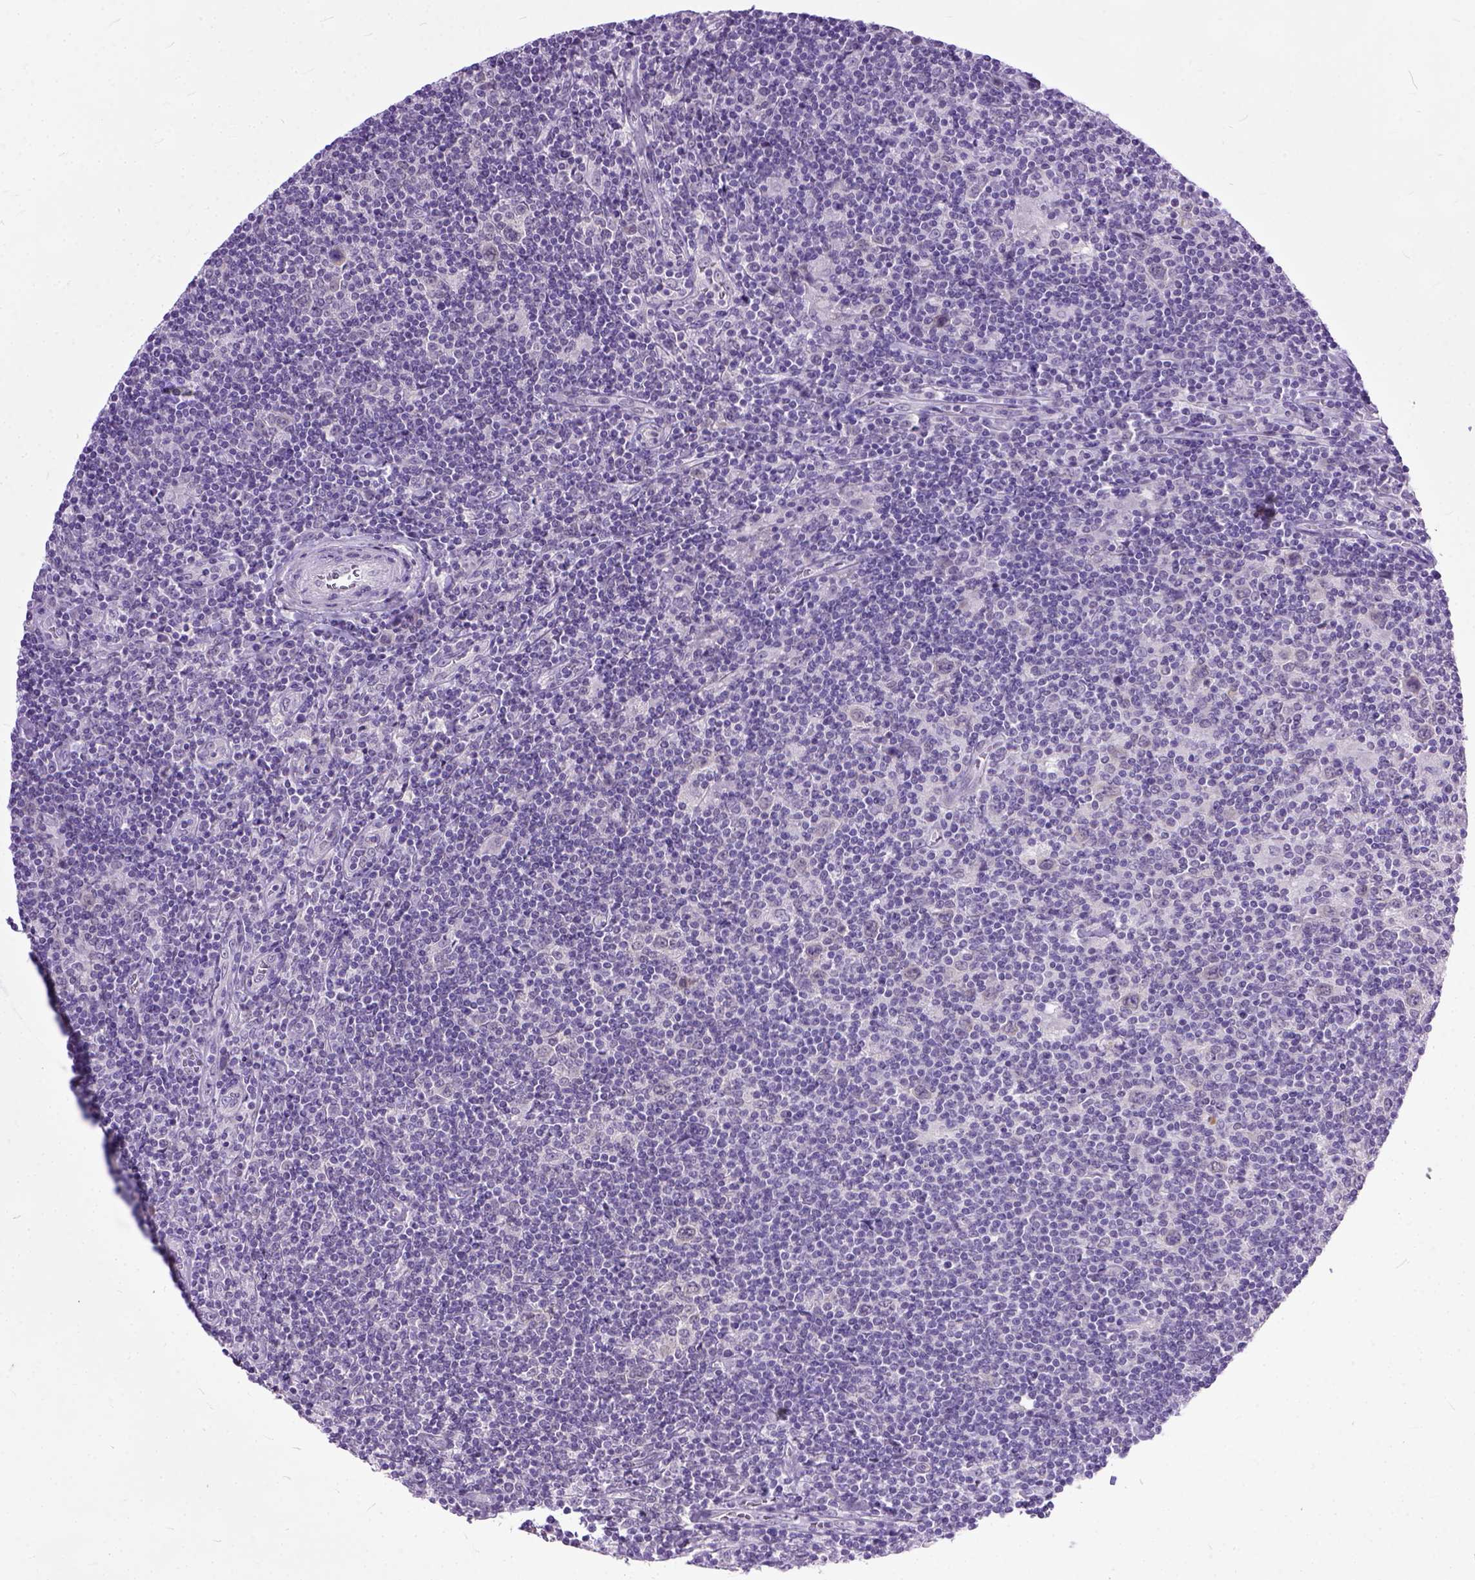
{"staining": {"intensity": "negative", "quantity": "none", "location": "none"}, "tissue": "lymphoma", "cell_type": "Tumor cells", "image_type": "cancer", "snomed": [{"axis": "morphology", "description": "Hodgkin's disease, NOS"}, {"axis": "topography", "description": "Lymph node"}], "caption": "Immunohistochemical staining of human Hodgkin's disease shows no significant positivity in tumor cells.", "gene": "TCEAL7", "patient": {"sex": "male", "age": 40}}